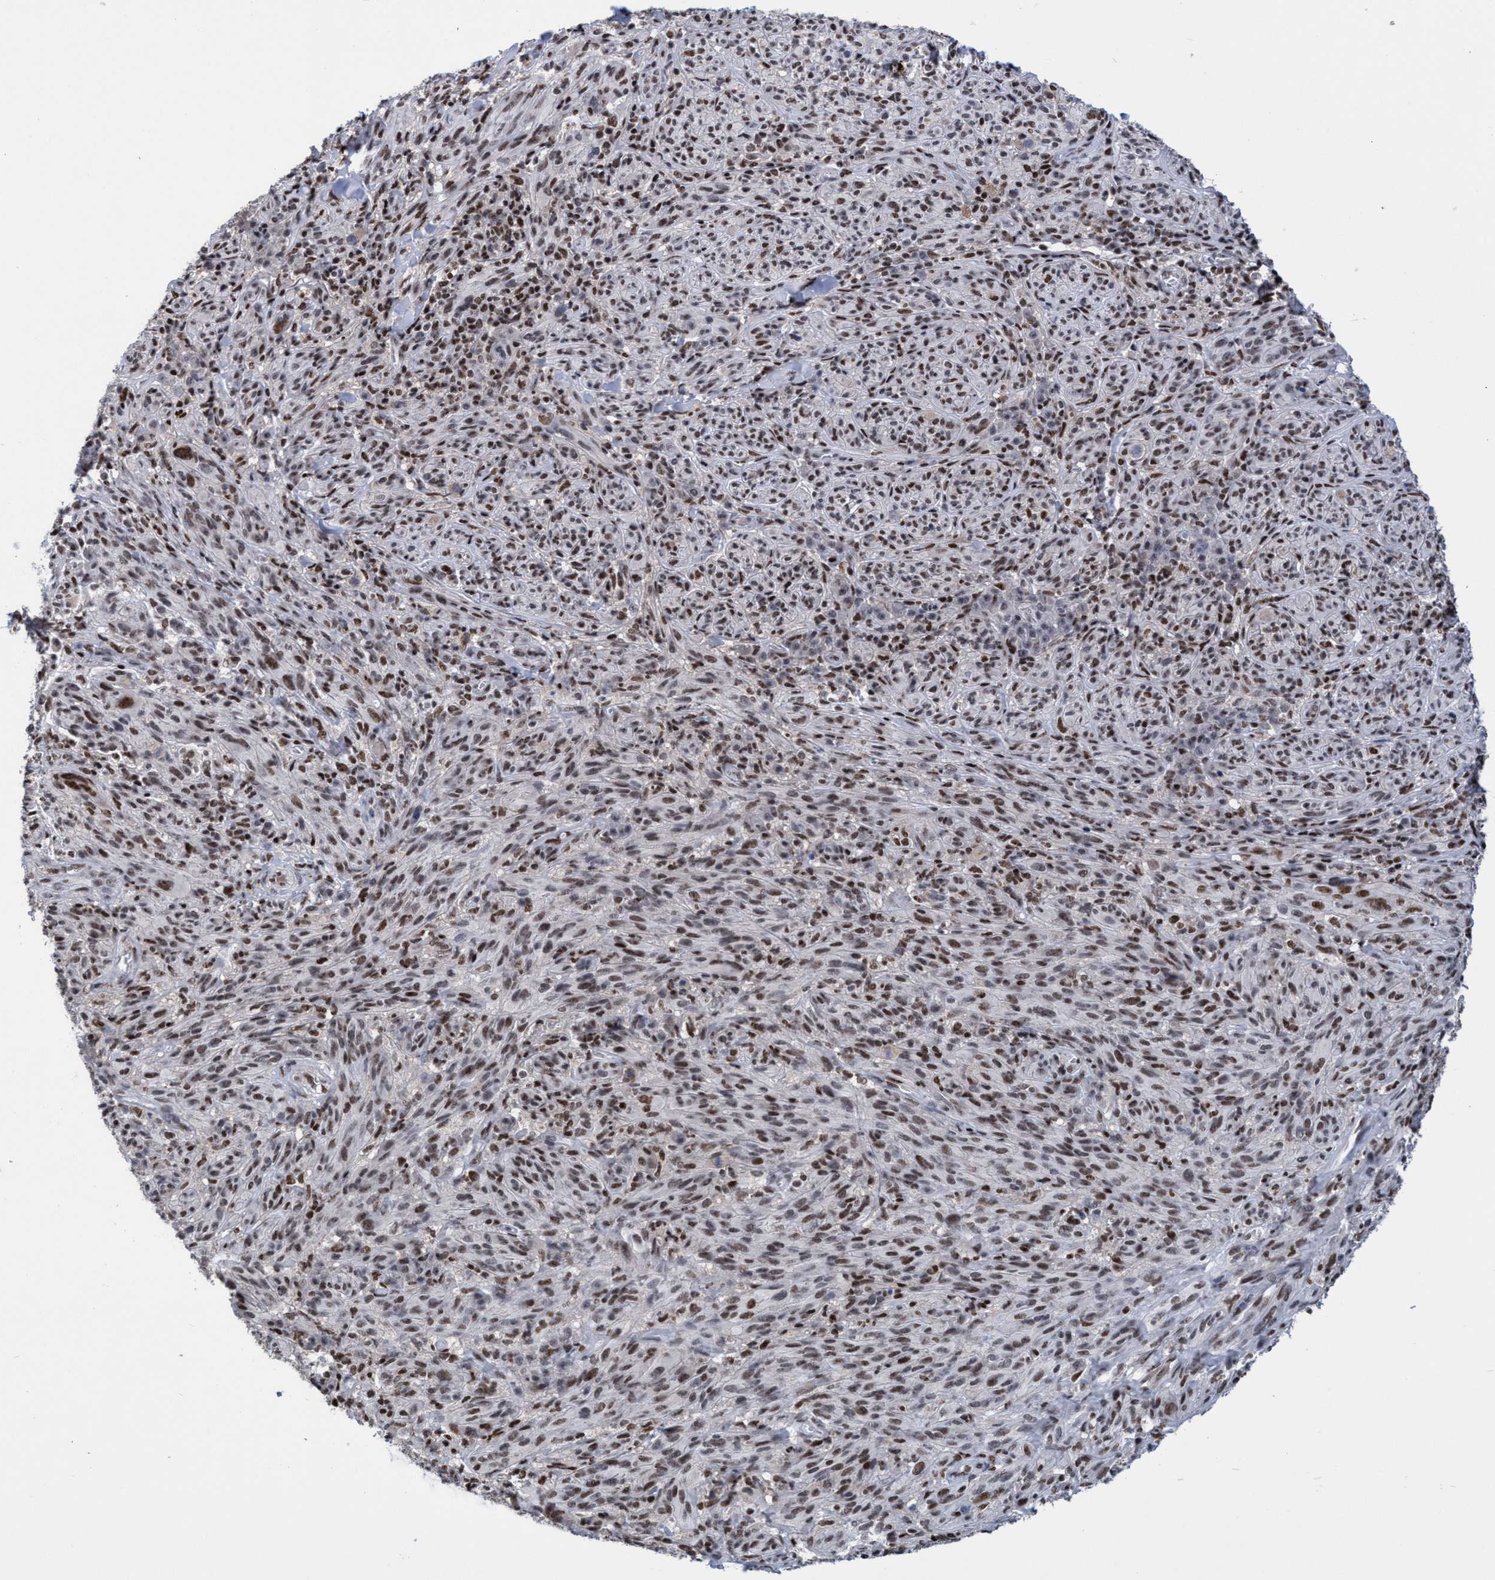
{"staining": {"intensity": "moderate", "quantity": "25%-75%", "location": "nuclear"}, "tissue": "melanoma", "cell_type": "Tumor cells", "image_type": "cancer", "snomed": [{"axis": "morphology", "description": "Malignant melanoma, NOS"}, {"axis": "topography", "description": "Skin of head"}], "caption": "The histopathology image displays a brown stain indicating the presence of a protein in the nuclear of tumor cells in malignant melanoma.", "gene": "C9orf78", "patient": {"sex": "male", "age": 96}}